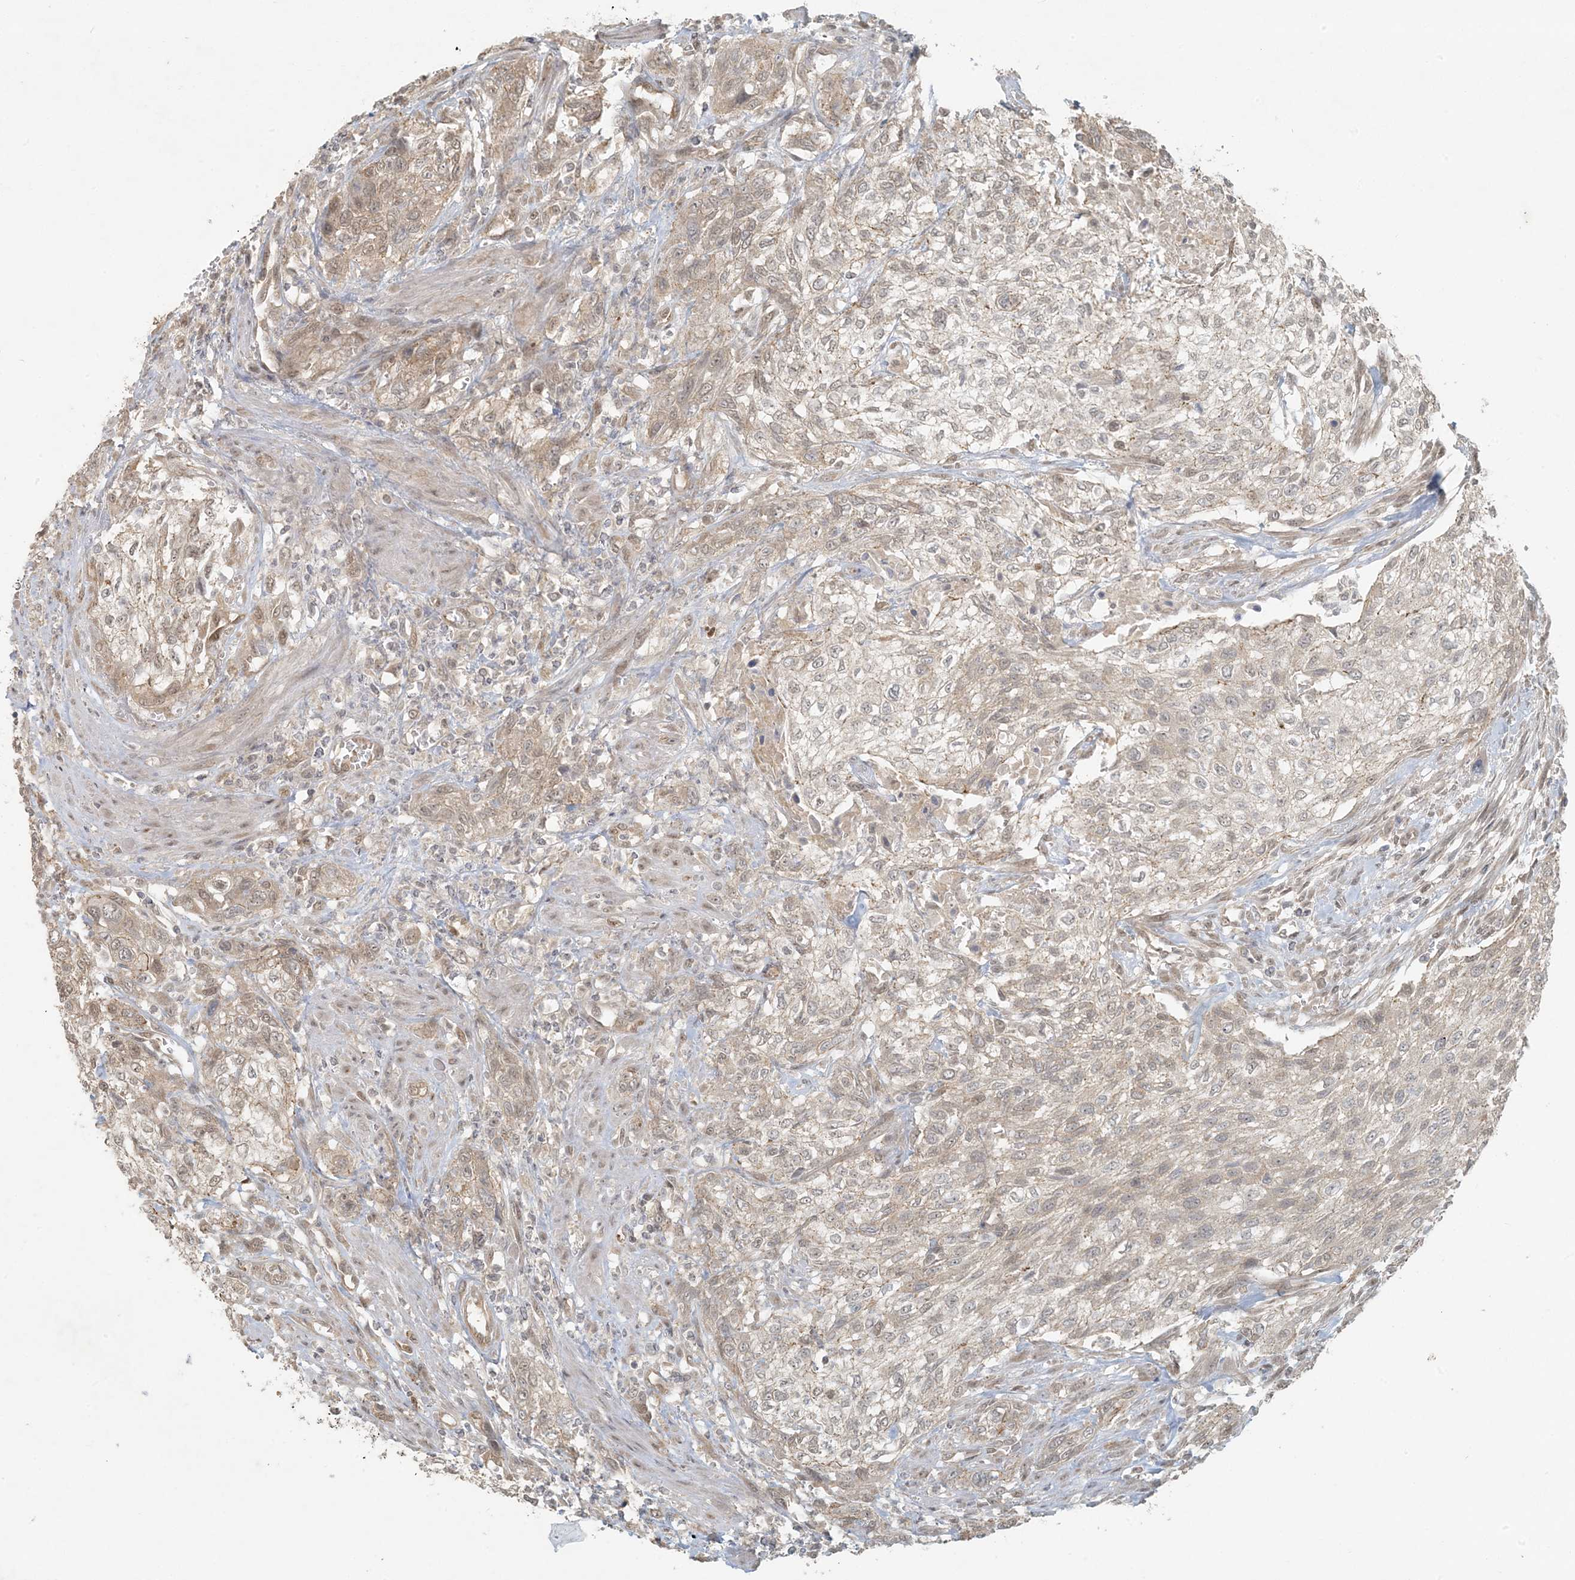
{"staining": {"intensity": "weak", "quantity": ">75%", "location": "cytoplasmic/membranous"}, "tissue": "urothelial cancer", "cell_type": "Tumor cells", "image_type": "cancer", "snomed": [{"axis": "morphology", "description": "Urothelial carcinoma, High grade"}, {"axis": "topography", "description": "Urinary bladder"}], "caption": "Brown immunohistochemical staining in human urothelial cancer reveals weak cytoplasmic/membranous staining in approximately >75% of tumor cells.", "gene": "BCORL1", "patient": {"sex": "male", "age": 35}}